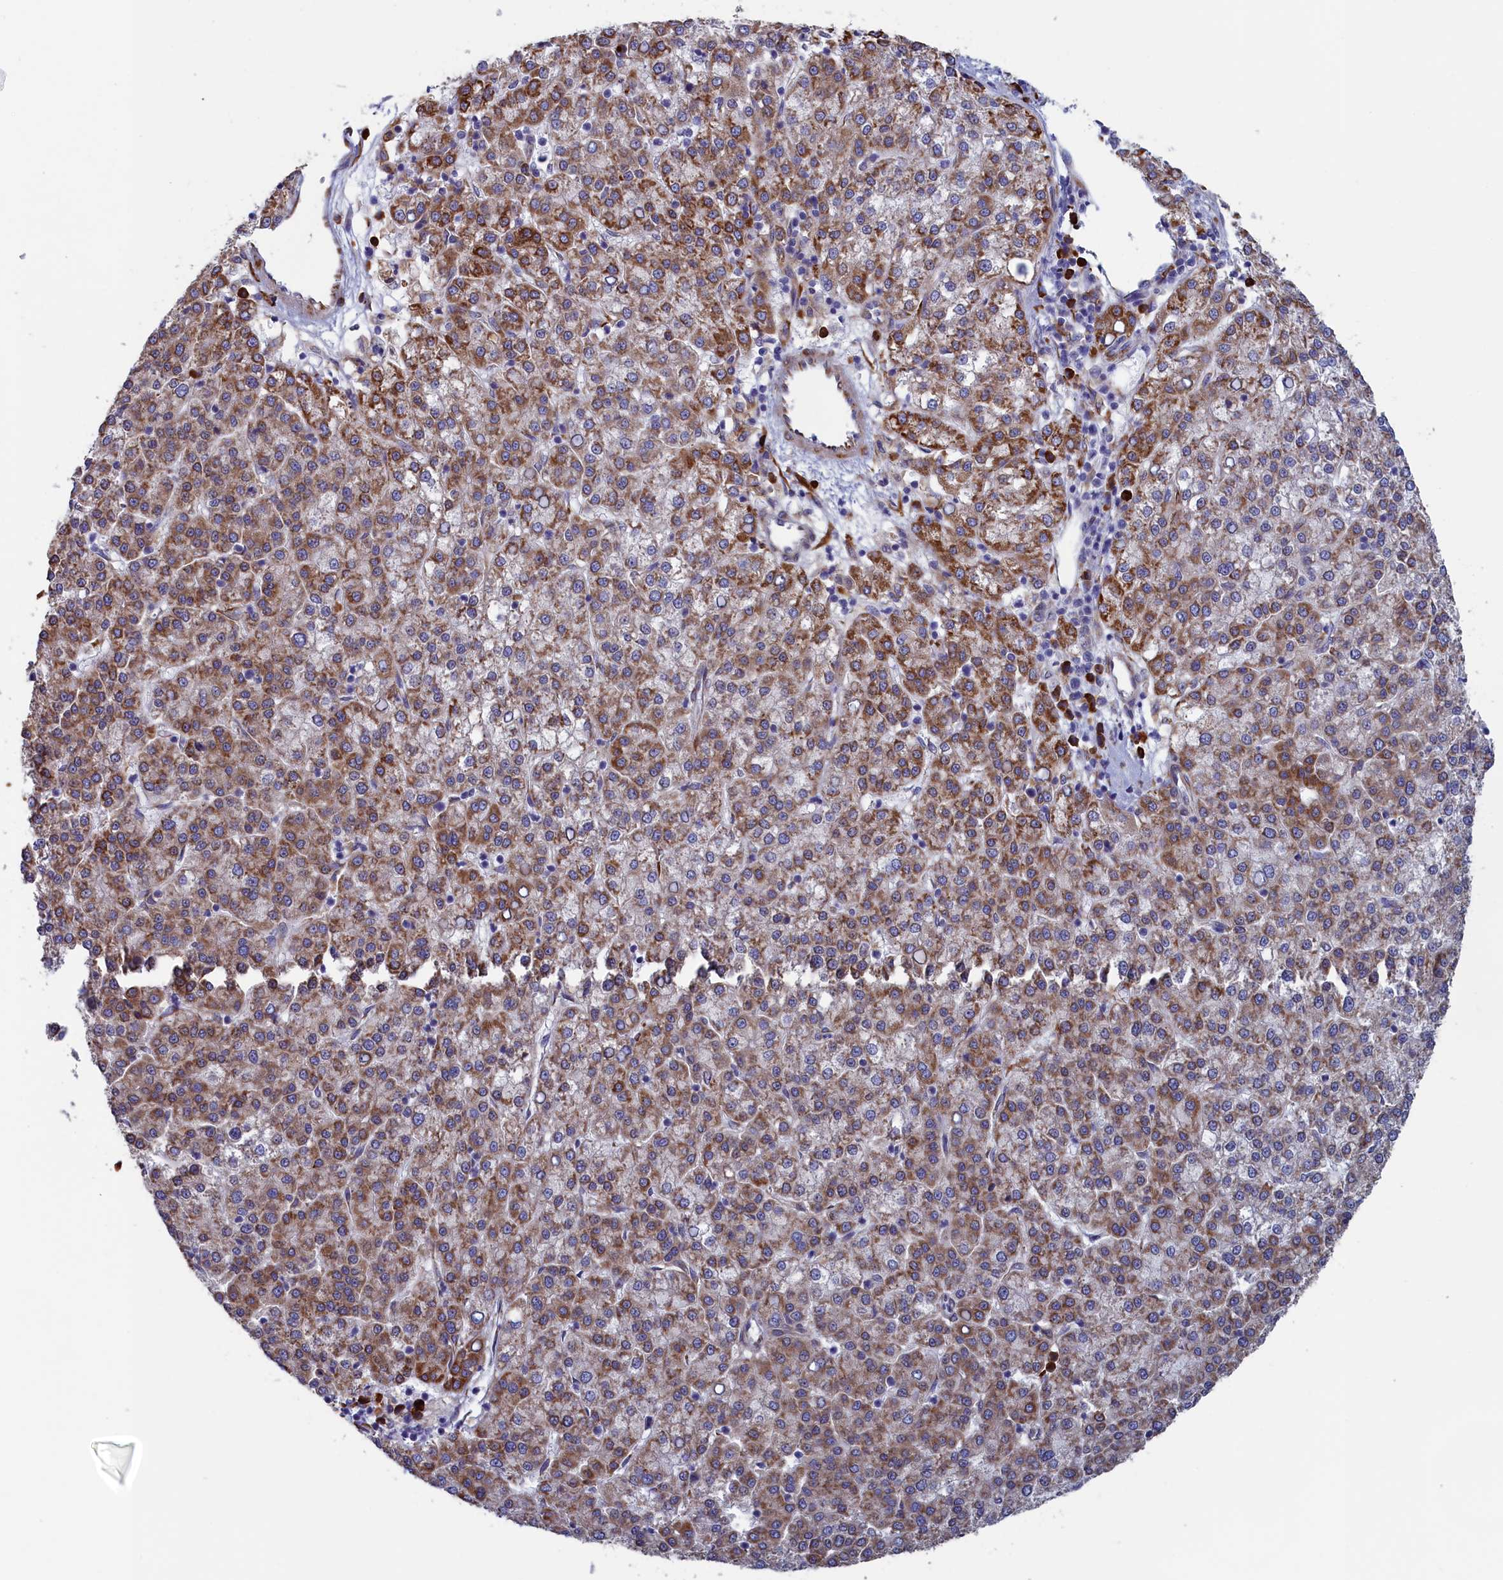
{"staining": {"intensity": "moderate", "quantity": "25%-75%", "location": "cytoplasmic/membranous"}, "tissue": "liver cancer", "cell_type": "Tumor cells", "image_type": "cancer", "snomed": [{"axis": "morphology", "description": "Carcinoma, Hepatocellular, NOS"}, {"axis": "topography", "description": "Liver"}], "caption": "An immunohistochemistry (IHC) photomicrograph of neoplastic tissue is shown. Protein staining in brown shows moderate cytoplasmic/membranous positivity in liver hepatocellular carcinoma within tumor cells.", "gene": "CCDC68", "patient": {"sex": "female", "age": 58}}